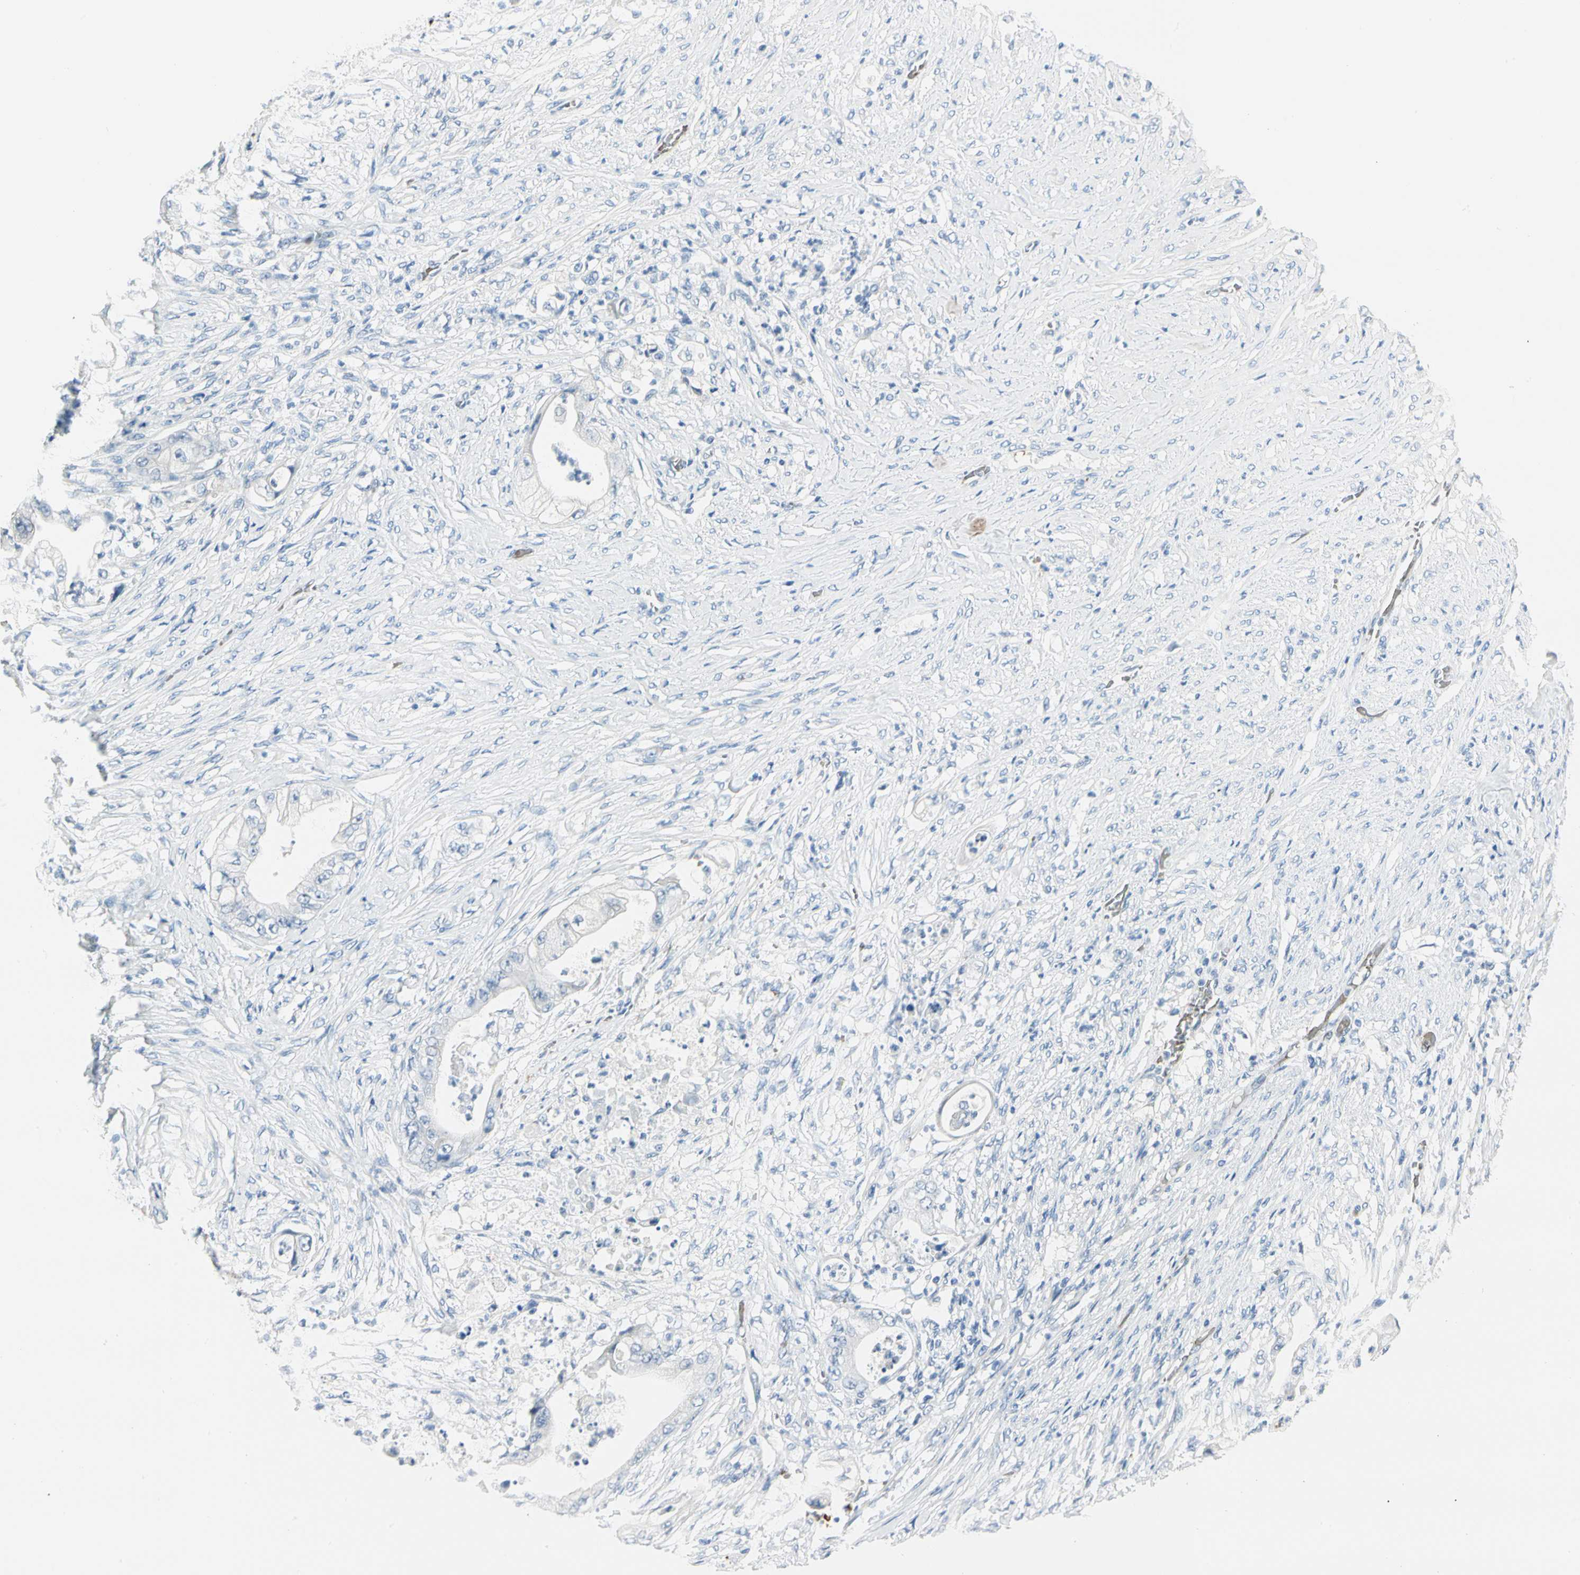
{"staining": {"intensity": "negative", "quantity": "none", "location": "none"}, "tissue": "stomach cancer", "cell_type": "Tumor cells", "image_type": "cancer", "snomed": [{"axis": "morphology", "description": "Adenocarcinoma, NOS"}, {"axis": "topography", "description": "Stomach"}], "caption": "Tumor cells are negative for brown protein staining in adenocarcinoma (stomach).", "gene": "CA1", "patient": {"sex": "female", "age": 73}}